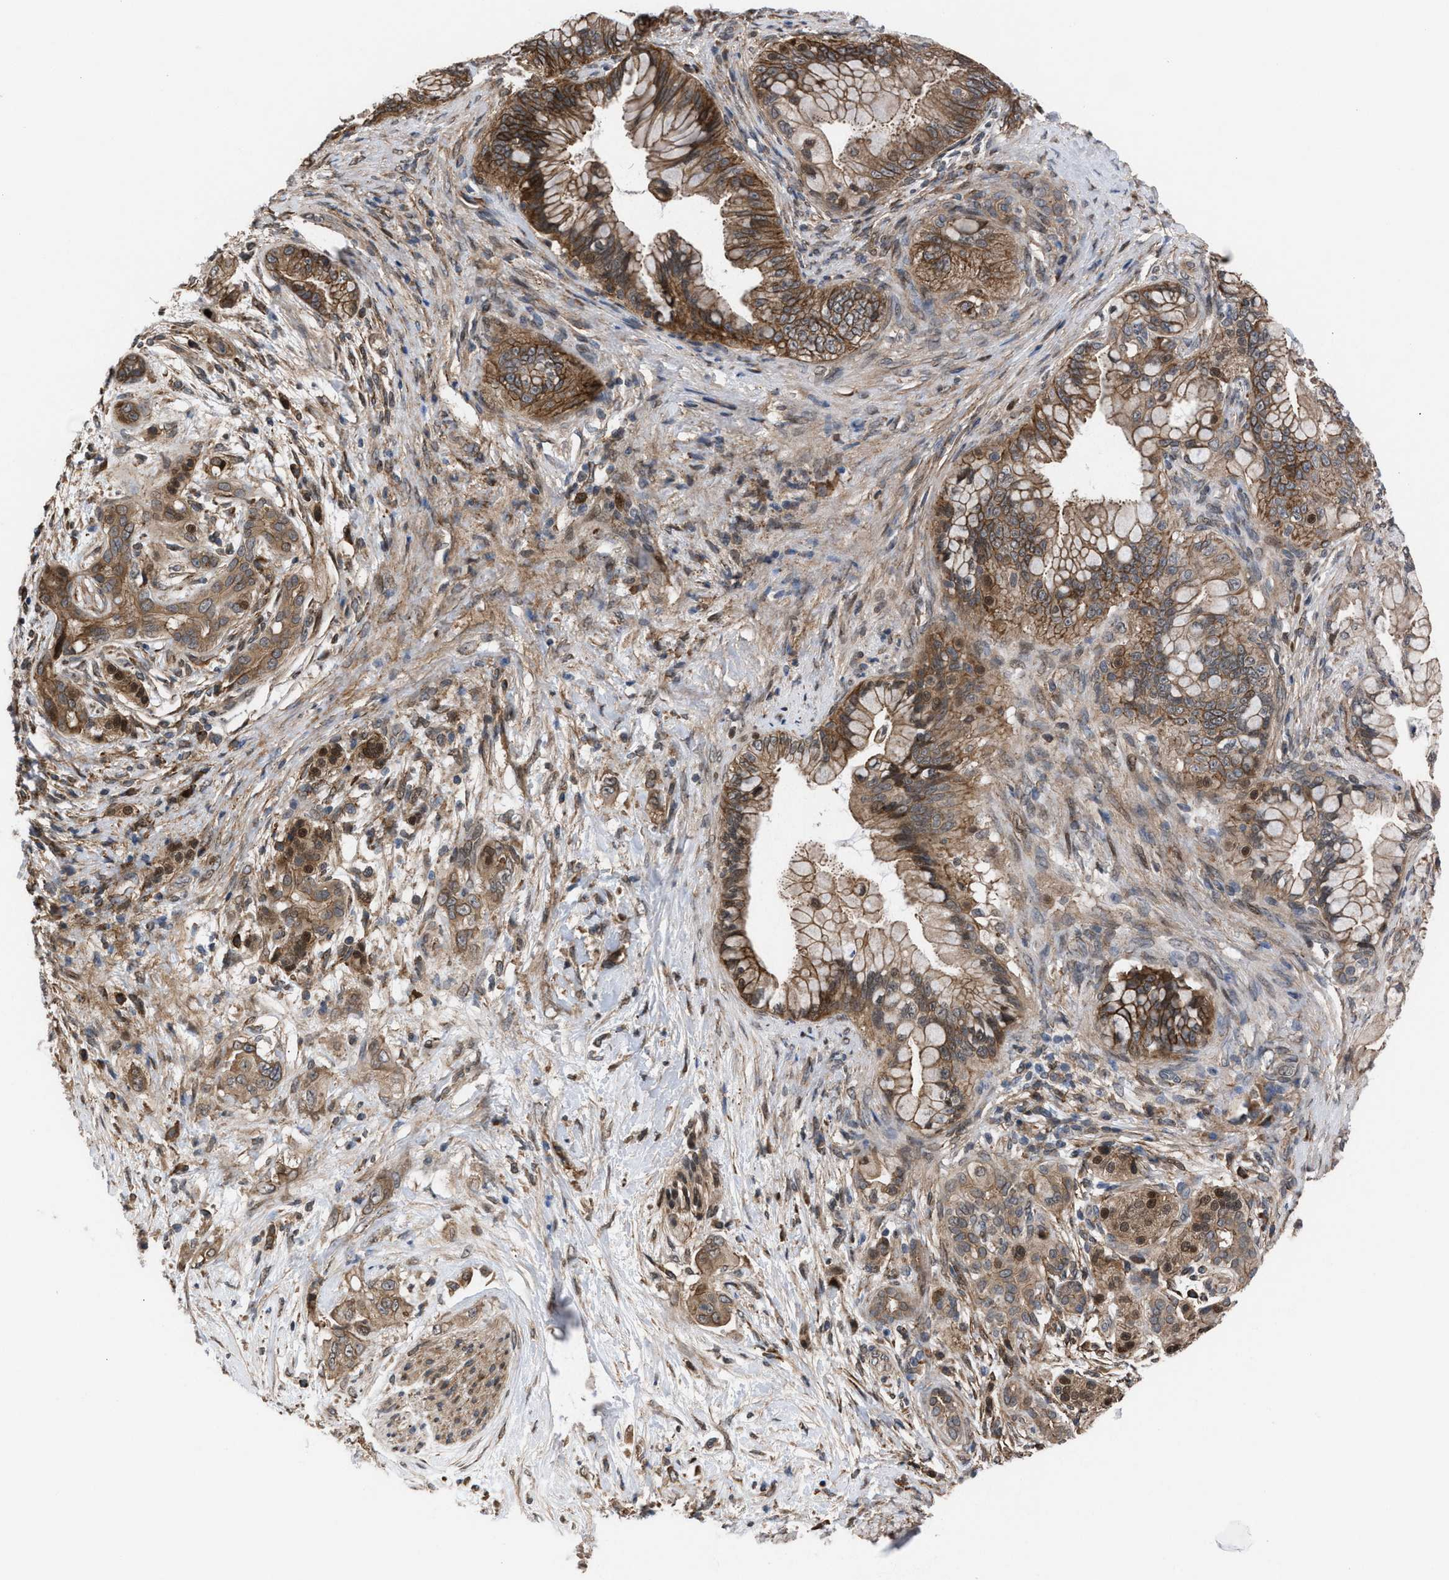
{"staining": {"intensity": "moderate", "quantity": ">75%", "location": "cytoplasmic/membranous"}, "tissue": "pancreatic cancer", "cell_type": "Tumor cells", "image_type": "cancer", "snomed": [{"axis": "morphology", "description": "Adenocarcinoma, NOS"}, {"axis": "topography", "description": "Pancreas"}], "caption": "Human adenocarcinoma (pancreatic) stained with a brown dye shows moderate cytoplasmic/membranous positive staining in about >75% of tumor cells.", "gene": "TP53BP2", "patient": {"sex": "male", "age": 59}}